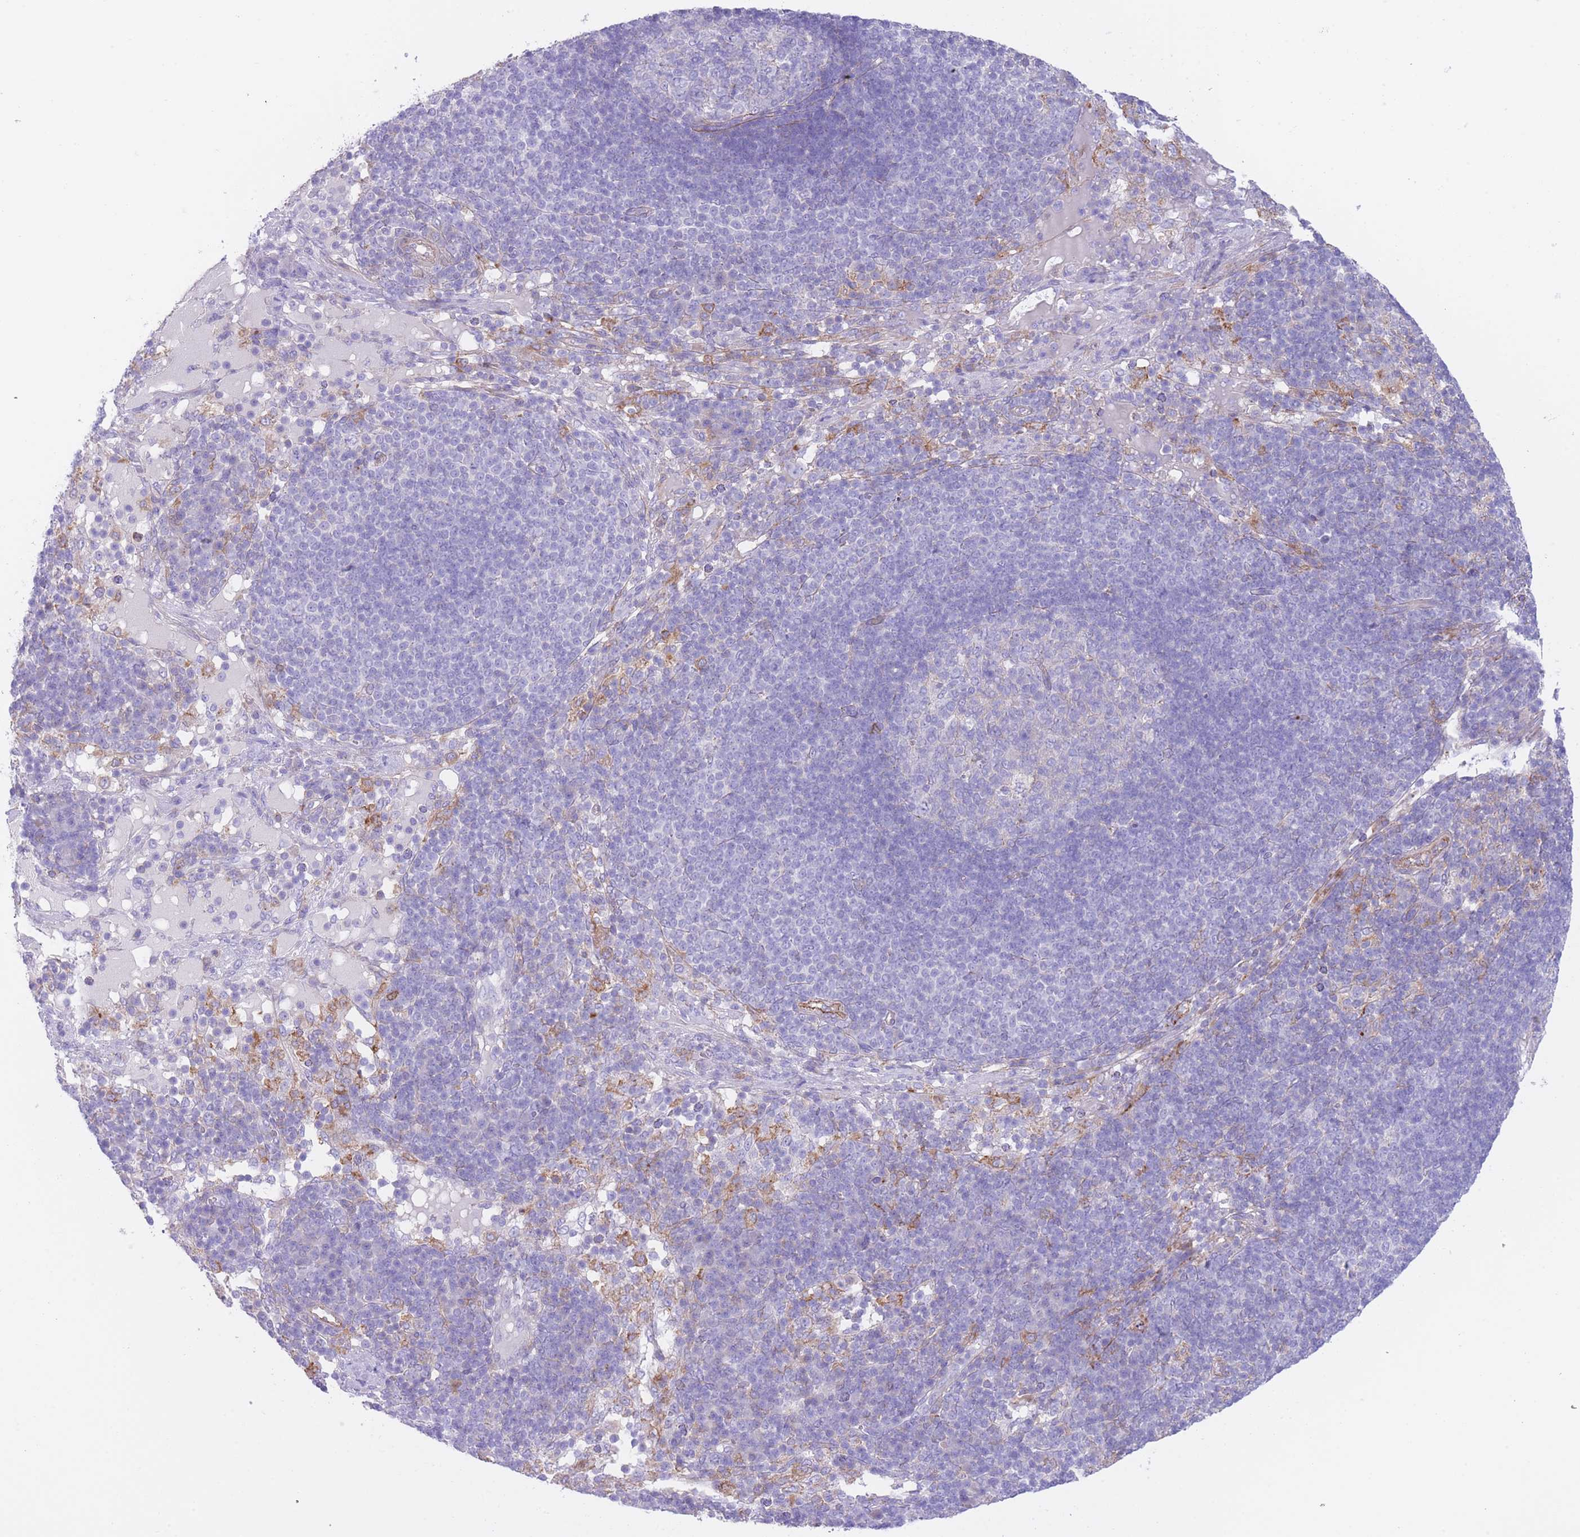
{"staining": {"intensity": "negative", "quantity": "none", "location": "none"}, "tissue": "pancreatic cancer", "cell_type": "Tumor cells", "image_type": "cancer", "snomed": [{"axis": "morphology", "description": "Normal tissue, NOS"}, {"axis": "morphology", "description": "Adenocarcinoma, NOS"}, {"axis": "topography", "description": "Lymph node"}, {"axis": "topography", "description": "Pancreas"}], "caption": "DAB immunohistochemical staining of human pancreatic cancer displays no significant staining in tumor cells.", "gene": "LDB3", "patient": {"sex": "female", "age": 67}}